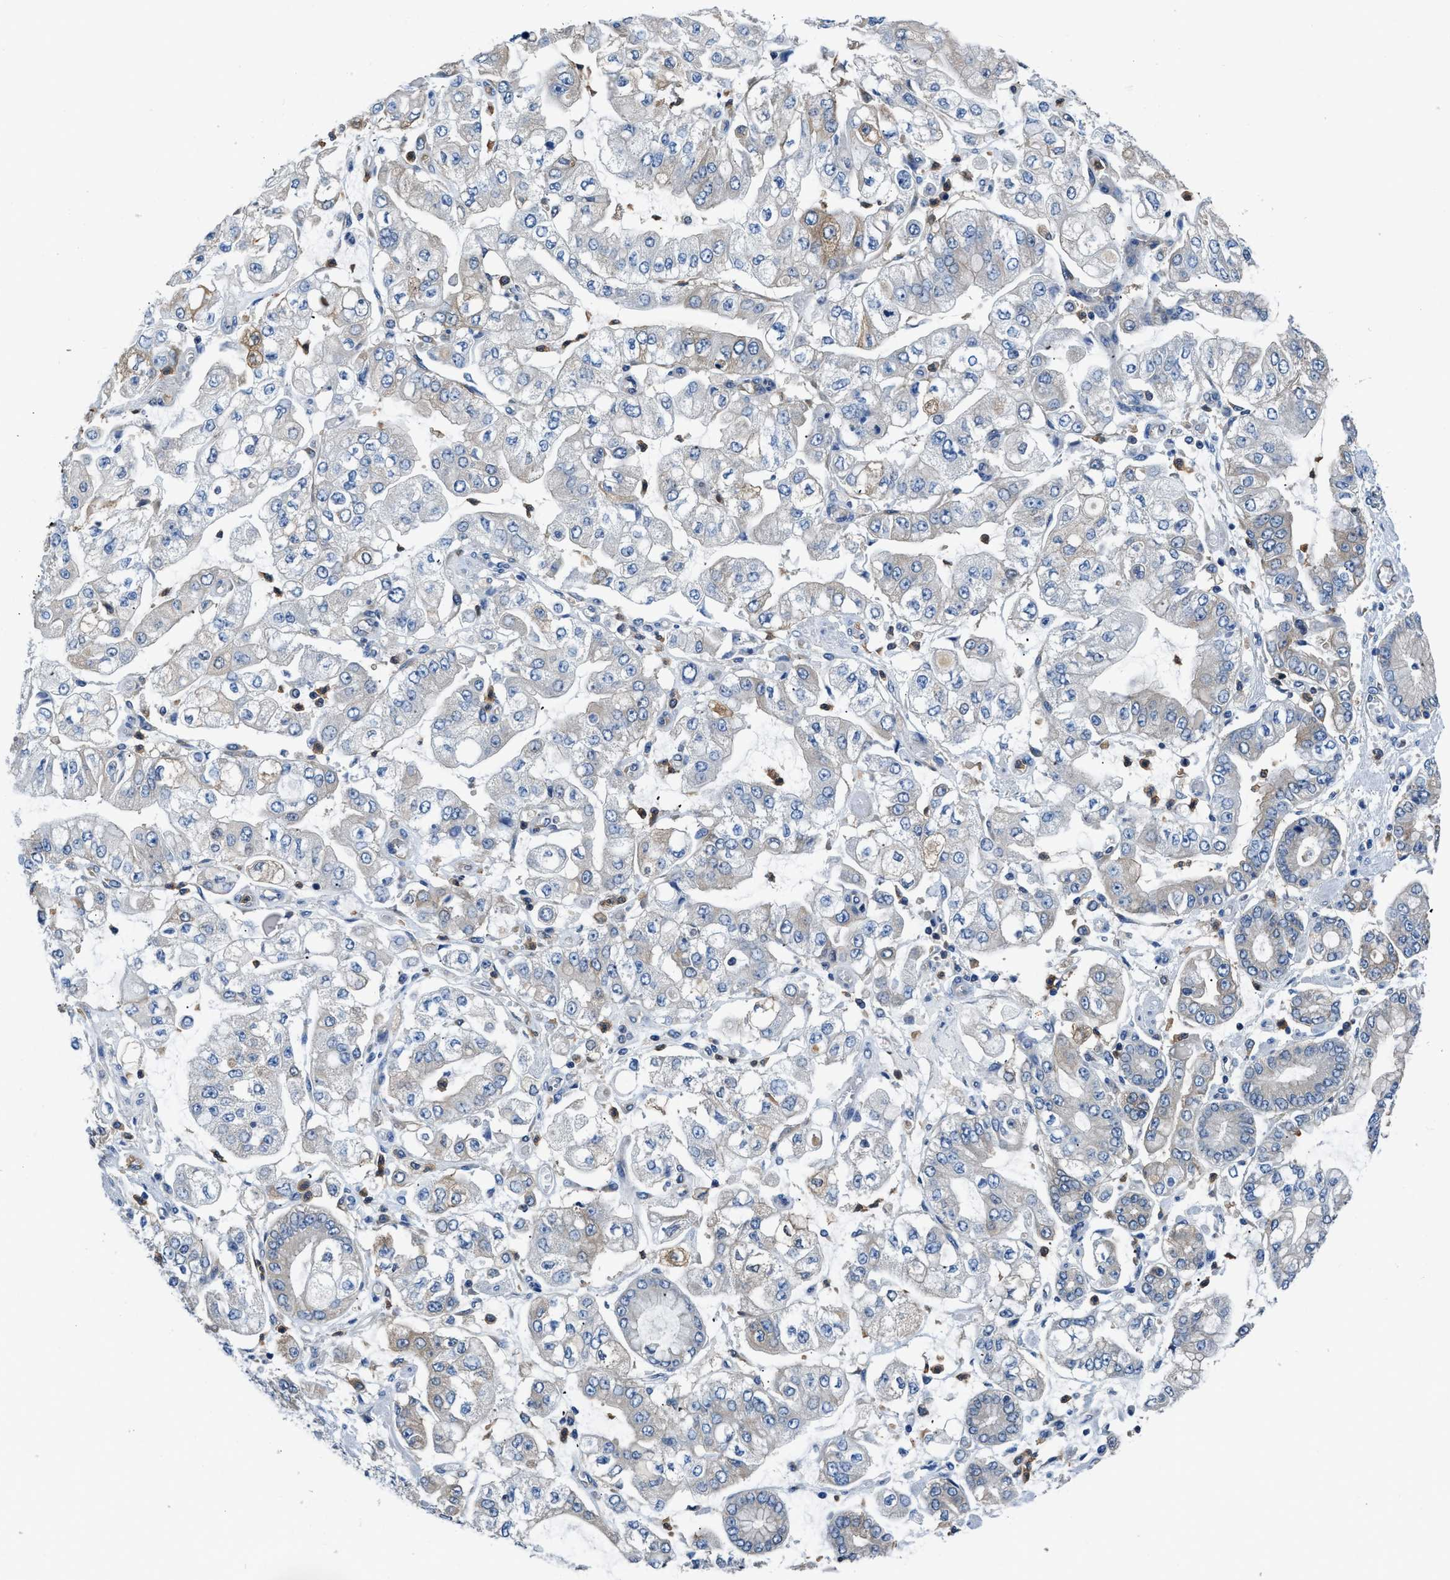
{"staining": {"intensity": "weak", "quantity": "<25%", "location": "cytoplasmic/membranous"}, "tissue": "stomach cancer", "cell_type": "Tumor cells", "image_type": "cancer", "snomed": [{"axis": "morphology", "description": "Adenocarcinoma, NOS"}, {"axis": "topography", "description": "Stomach"}], "caption": "High magnification brightfield microscopy of adenocarcinoma (stomach) stained with DAB (brown) and counterstained with hematoxylin (blue): tumor cells show no significant staining.", "gene": "PKM", "patient": {"sex": "male", "age": 76}}